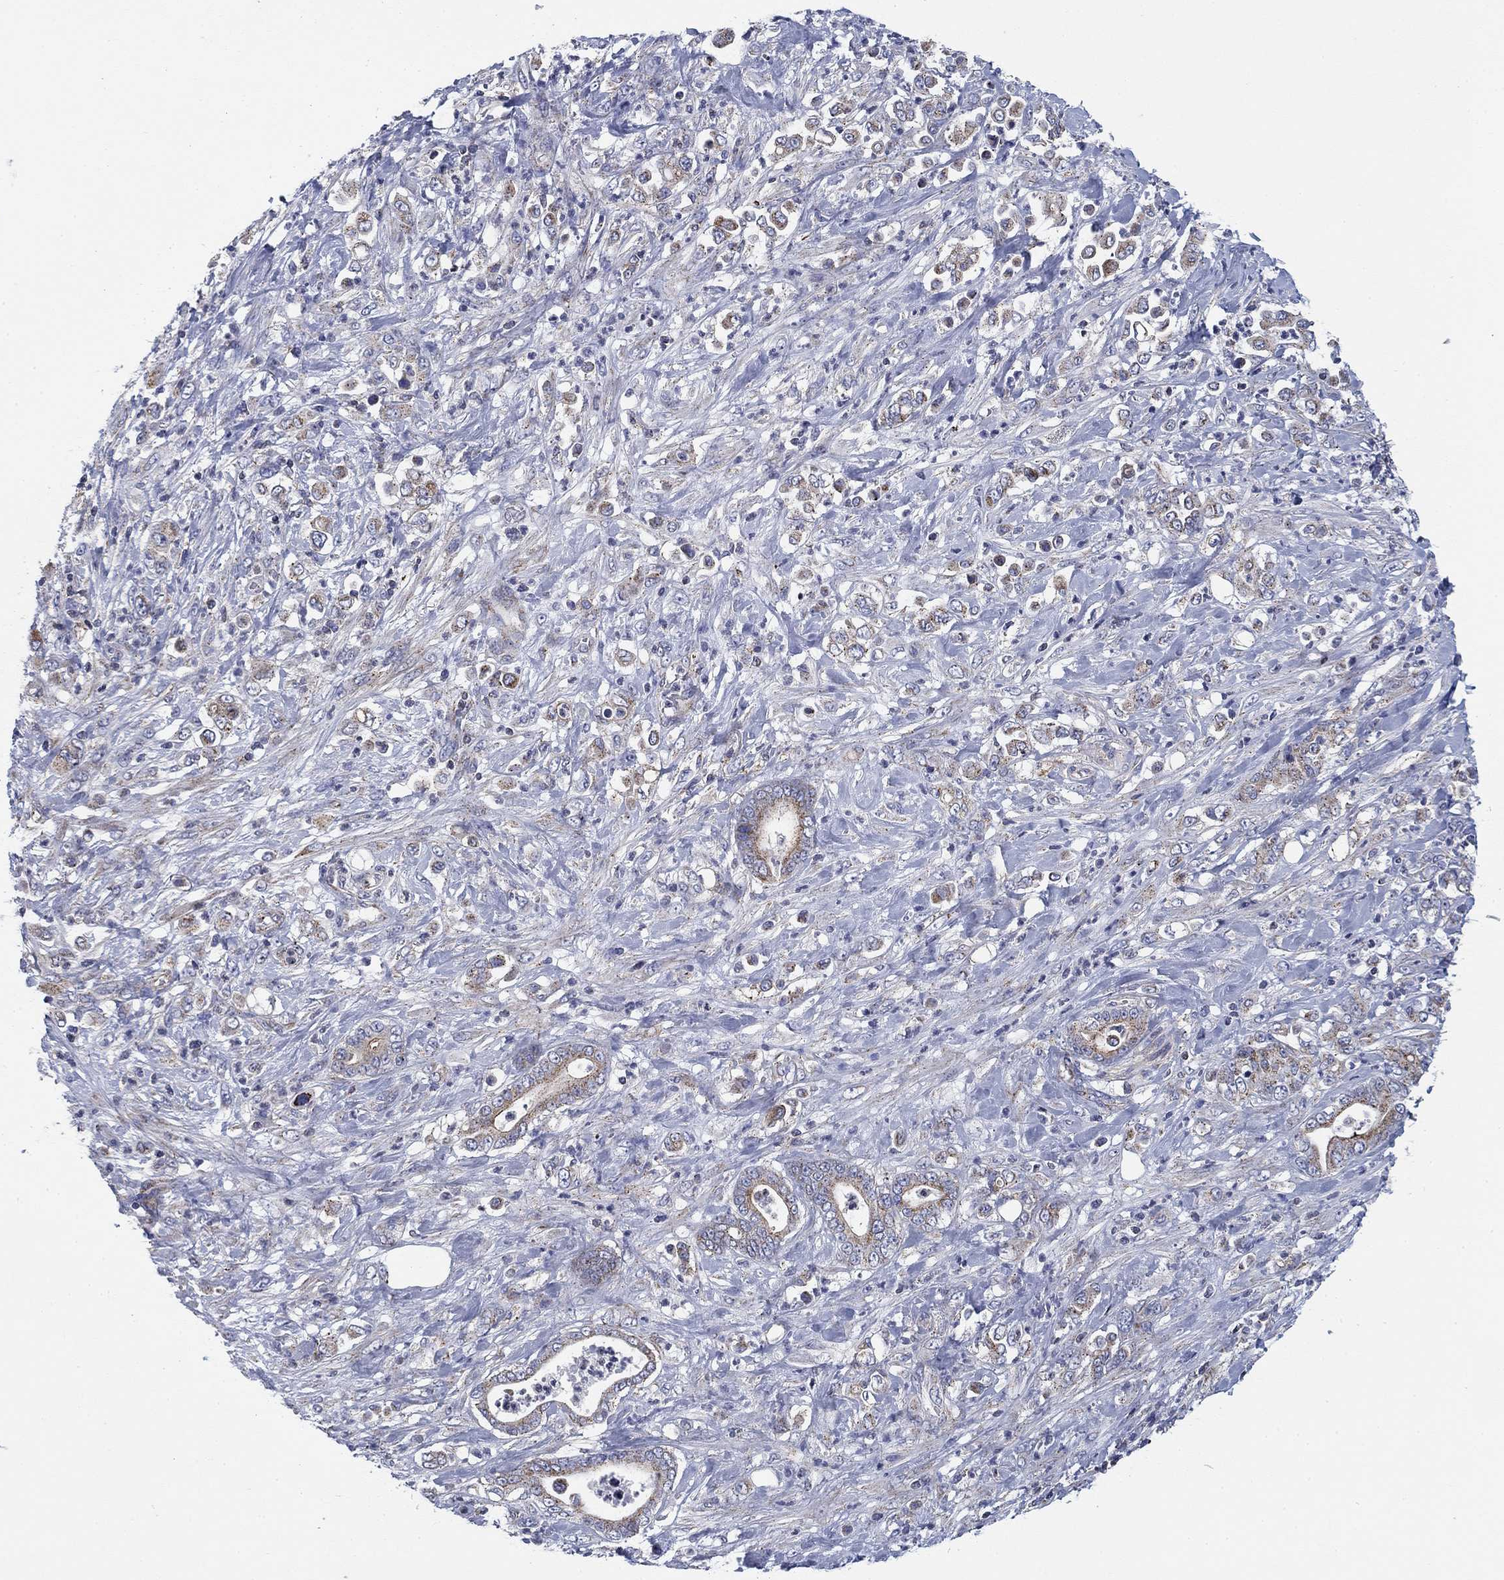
{"staining": {"intensity": "weak", "quantity": "<25%", "location": "cytoplasmic/membranous"}, "tissue": "stomach cancer", "cell_type": "Tumor cells", "image_type": "cancer", "snomed": [{"axis": "morphology", "description": "Adenocarcinoma, NOS"}, {"axis": "topography", "description": "Stomach"}], "caption": "This is an immunohistochemistry histopathology image of stomach cancer (adenocarcinoma). There is no staining in tumor cells.", "gene": "NACAD", "patient": {"sex": "female", "age": 79}}